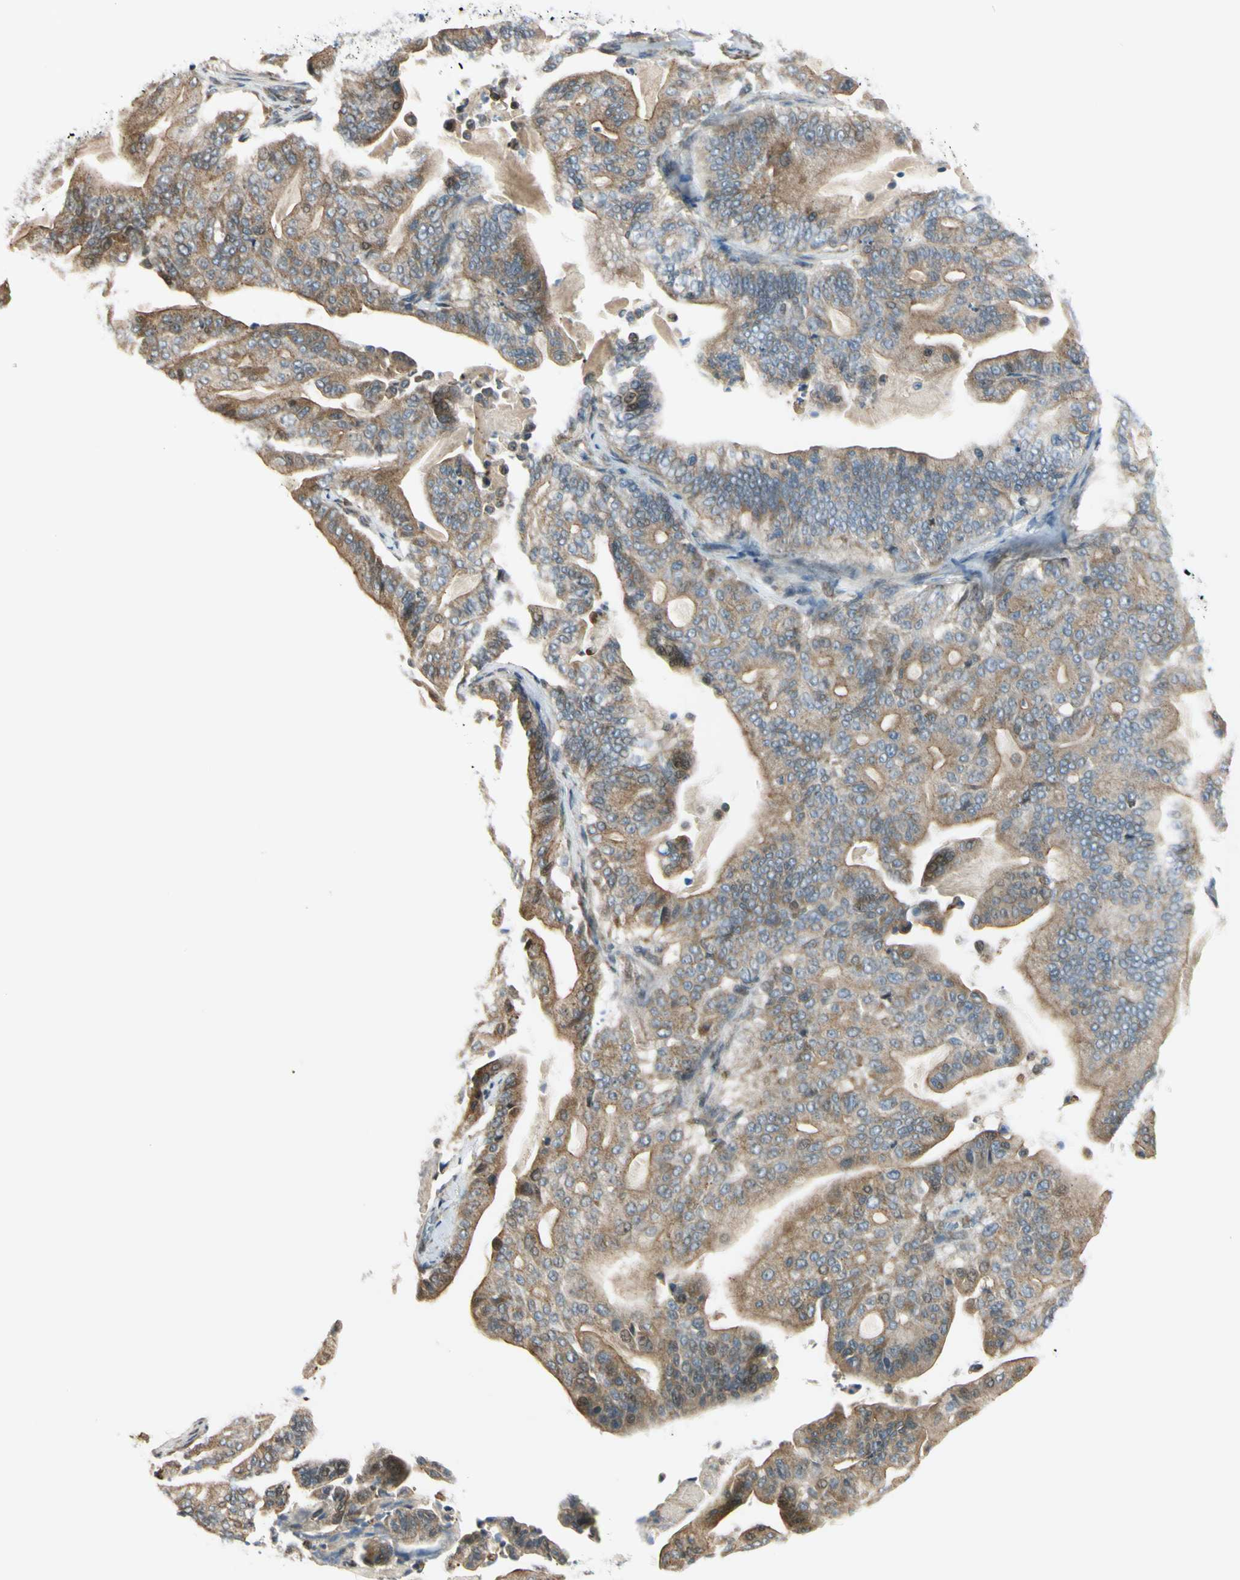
{"staining": {"intensity": "moderate", "quantity": ">75%", "location": "cytoplasmic/membranous"}, "tissue": "pancreatic cancer", "cell_type": "Tumor cells", "image_type": "cancer", "snomed": [{"axis": "morphology", "description": "Adenocarcinoma, NOS"}, {"axis": "topography", "description": "Pancreas"}], "caption": "A histopathology image of pancreatic cancer (adenocarcinoma) stained for a protein displays moderate cytoplasmic/membranous brown staining in tumor cells.", "gene": "NPDC1", "patient": {"sex": "male", "age": 63}}